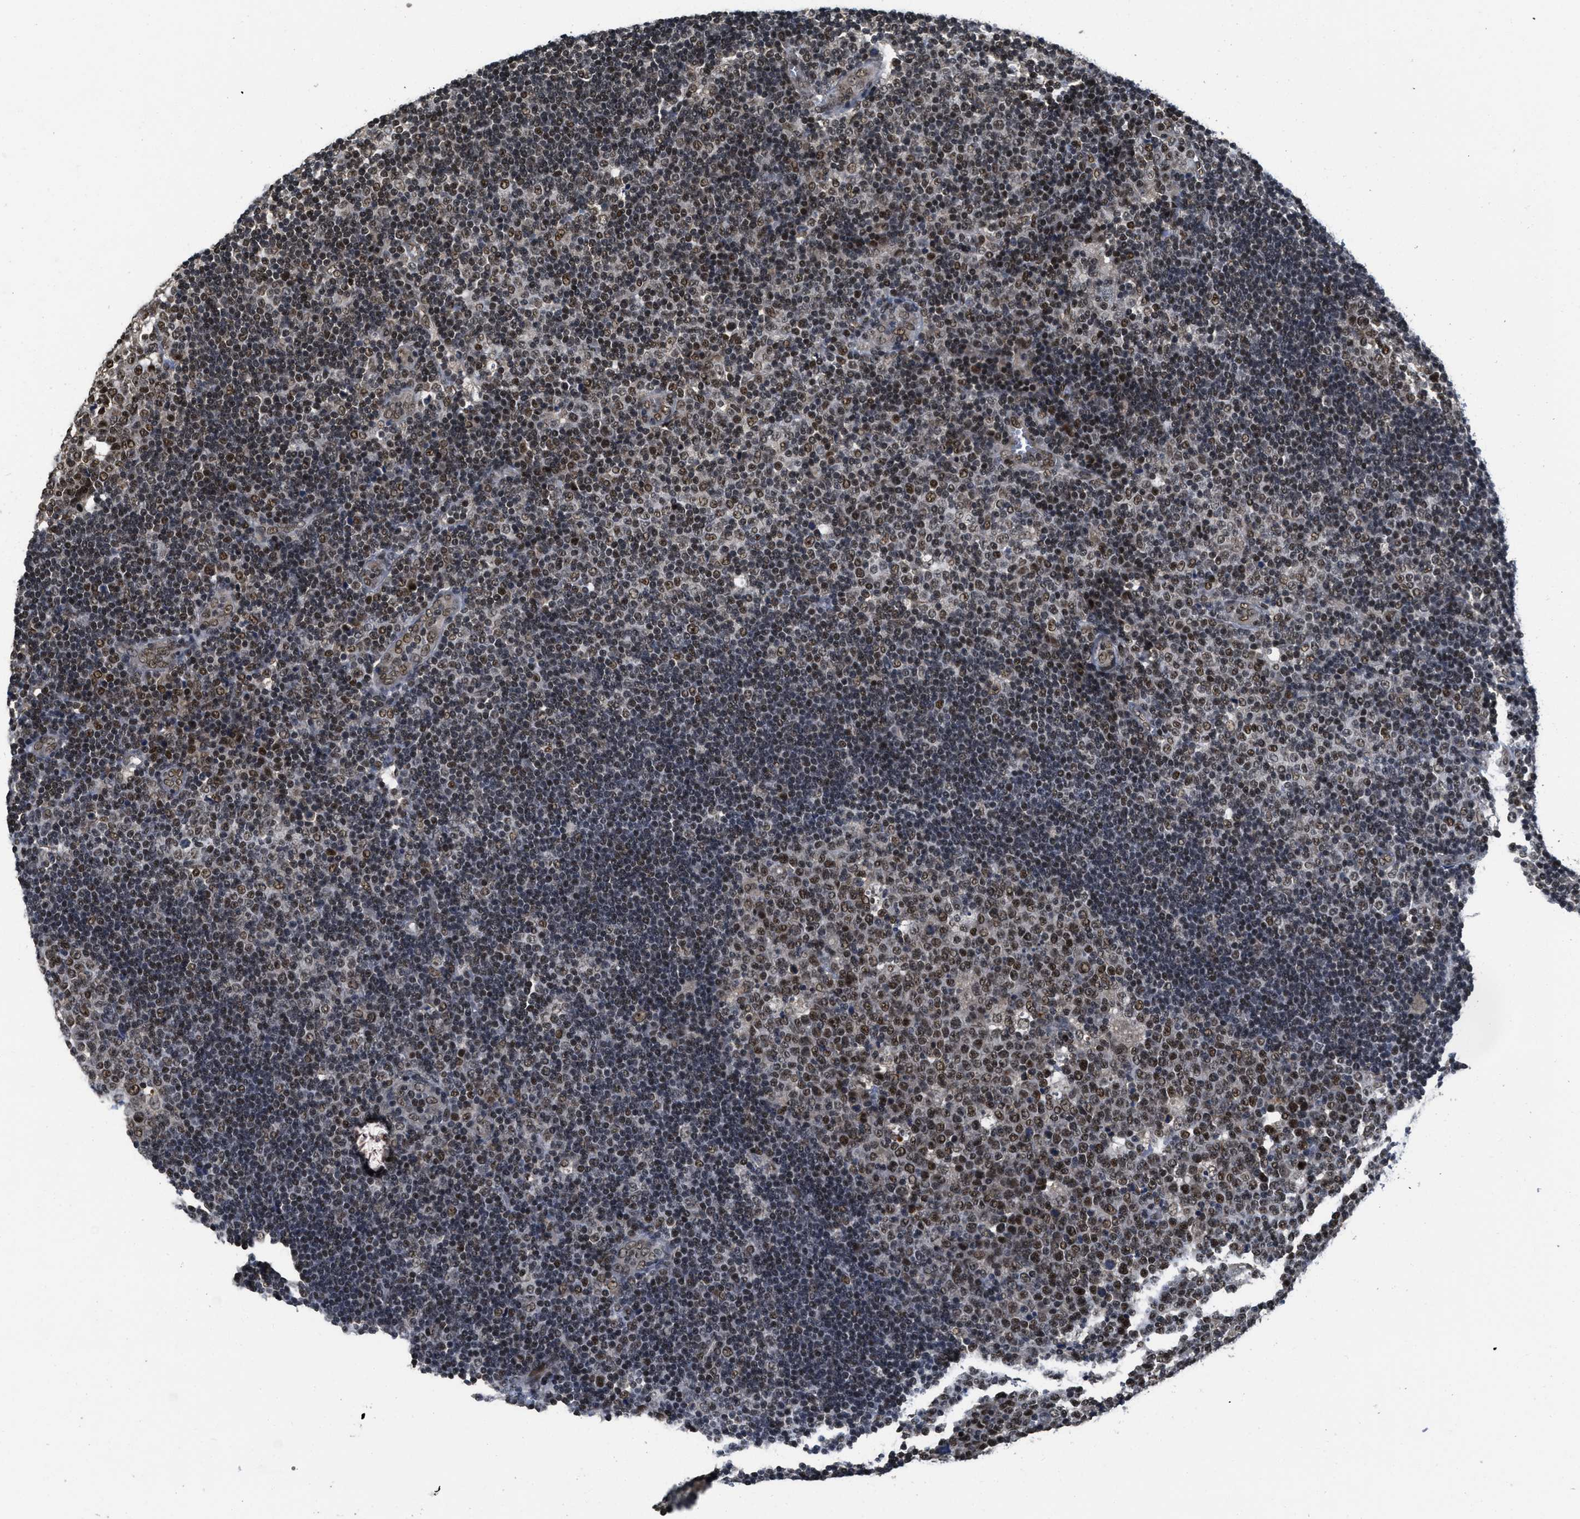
{"staining": {"intensity": "moderate", "quantity": ">75%", "location": "cytoplasmic/membranous"}, "tissue": "lymph node", "cell_type": "Germinal center cells", "image_type": "normal", "snomed": [{"axis": "morphology", "description": "Normal tissue, NOS"}, {"axis": "topography", "description": "Lymph node"}, {"axis": "topography", "description": "Salivary gland"}], "caption": "About >75% of germinal center cells in benign human lymph node display moderate cytoplasmic/membranous protein staining as visualized by brown immunohistochemical staining.", "gene": "CUL4B", "patient": {"sex": "male", "age": 8}}